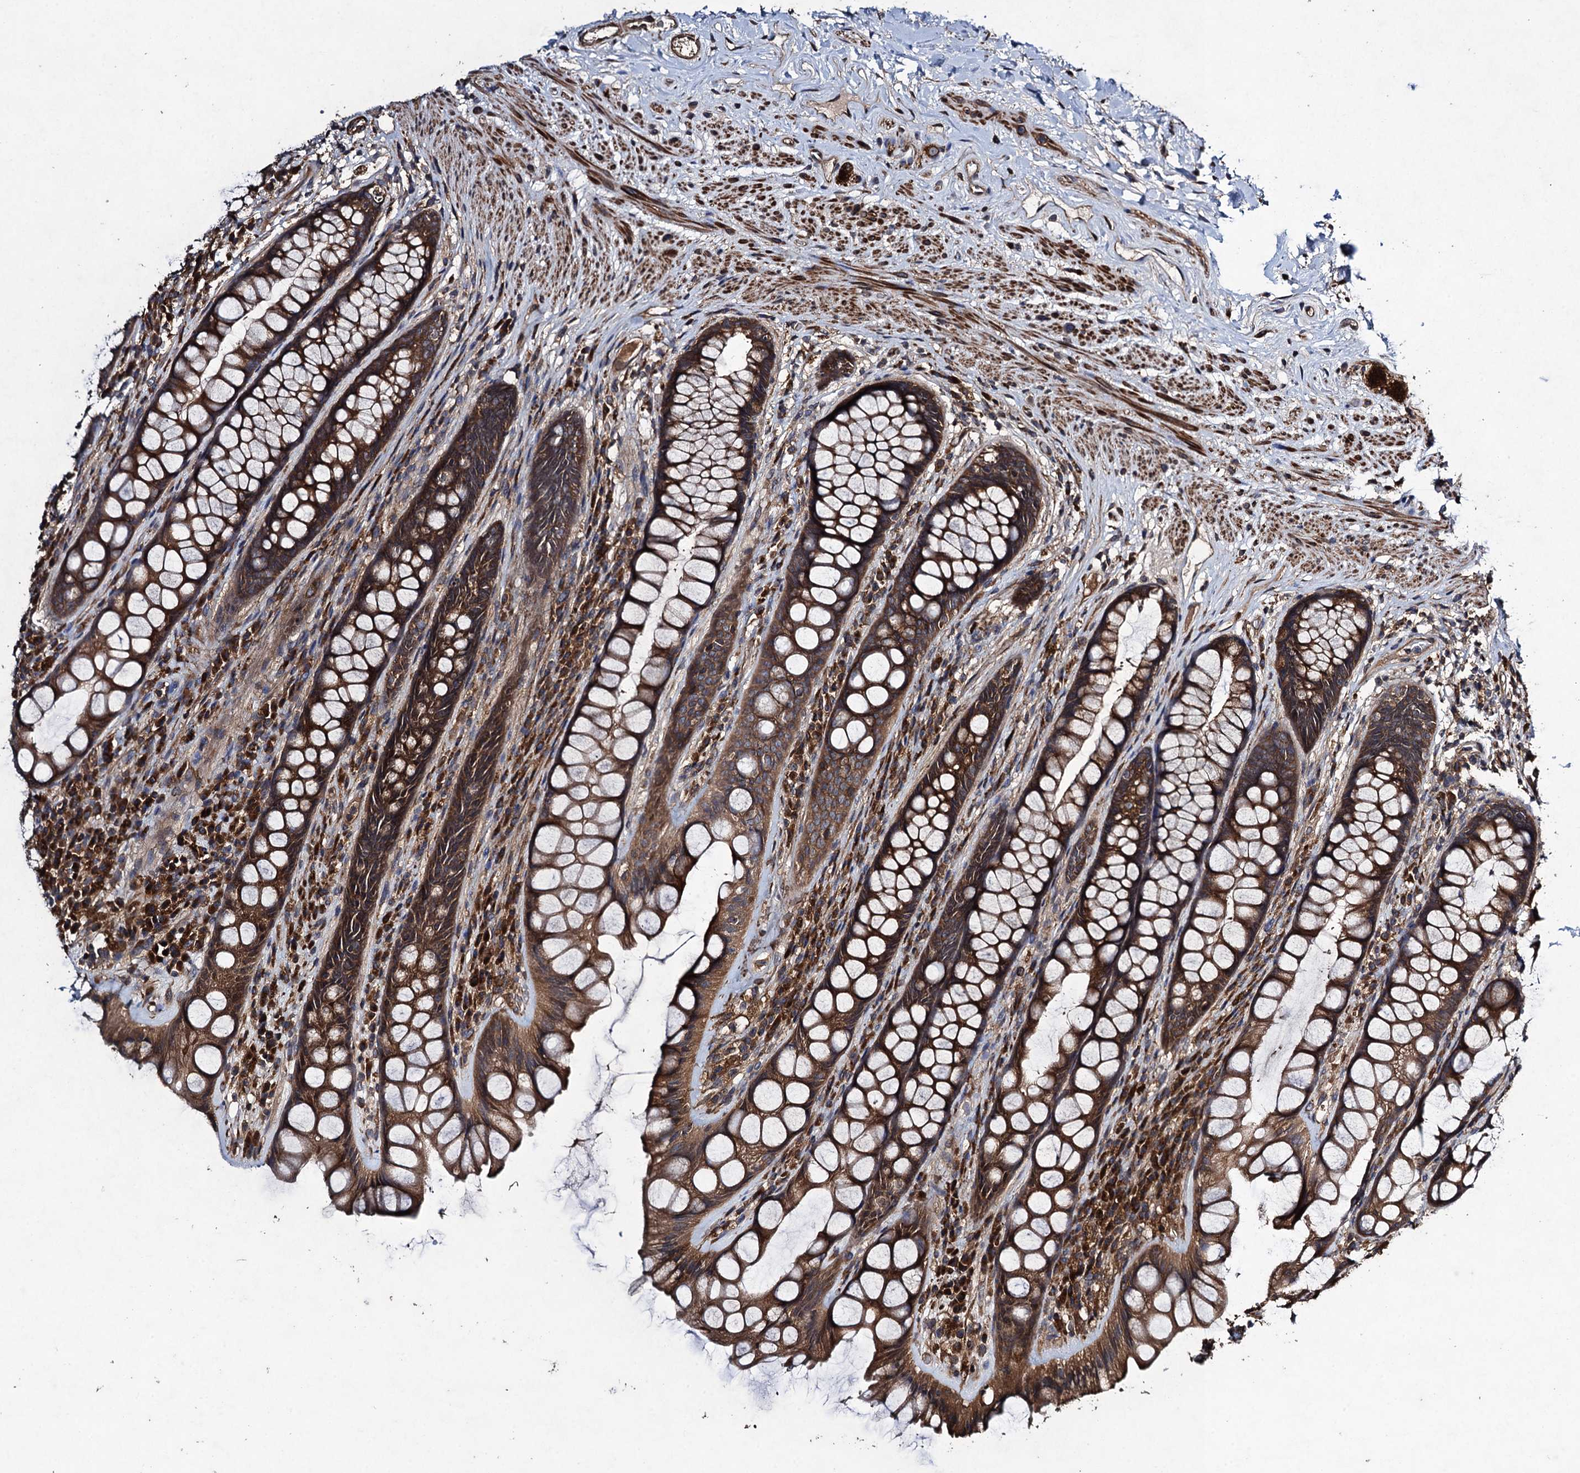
{"staining": {"intensity": "moderate", "quantity": ">75%", "location": "cytoplasmic/membranous"}, "tissue": "rectum", "cell_type": "Glandular cells", "image_type": "normal", "snomed": [{"axis": "morphology", "description": "Normal tissue, NOS"}, {"axis": "topography", "description": "Rectum"}], "caption": "Immunohistochemistry (IHC) histopathology image of benign human rectum stained for a protein (brown), which demonstrates medium levels of moderate cytoplasmic/membranous expression in approximately >75% of glandular cells.", "gene": "CNTN5", "patient": {"sex": "male", "age": 74}}